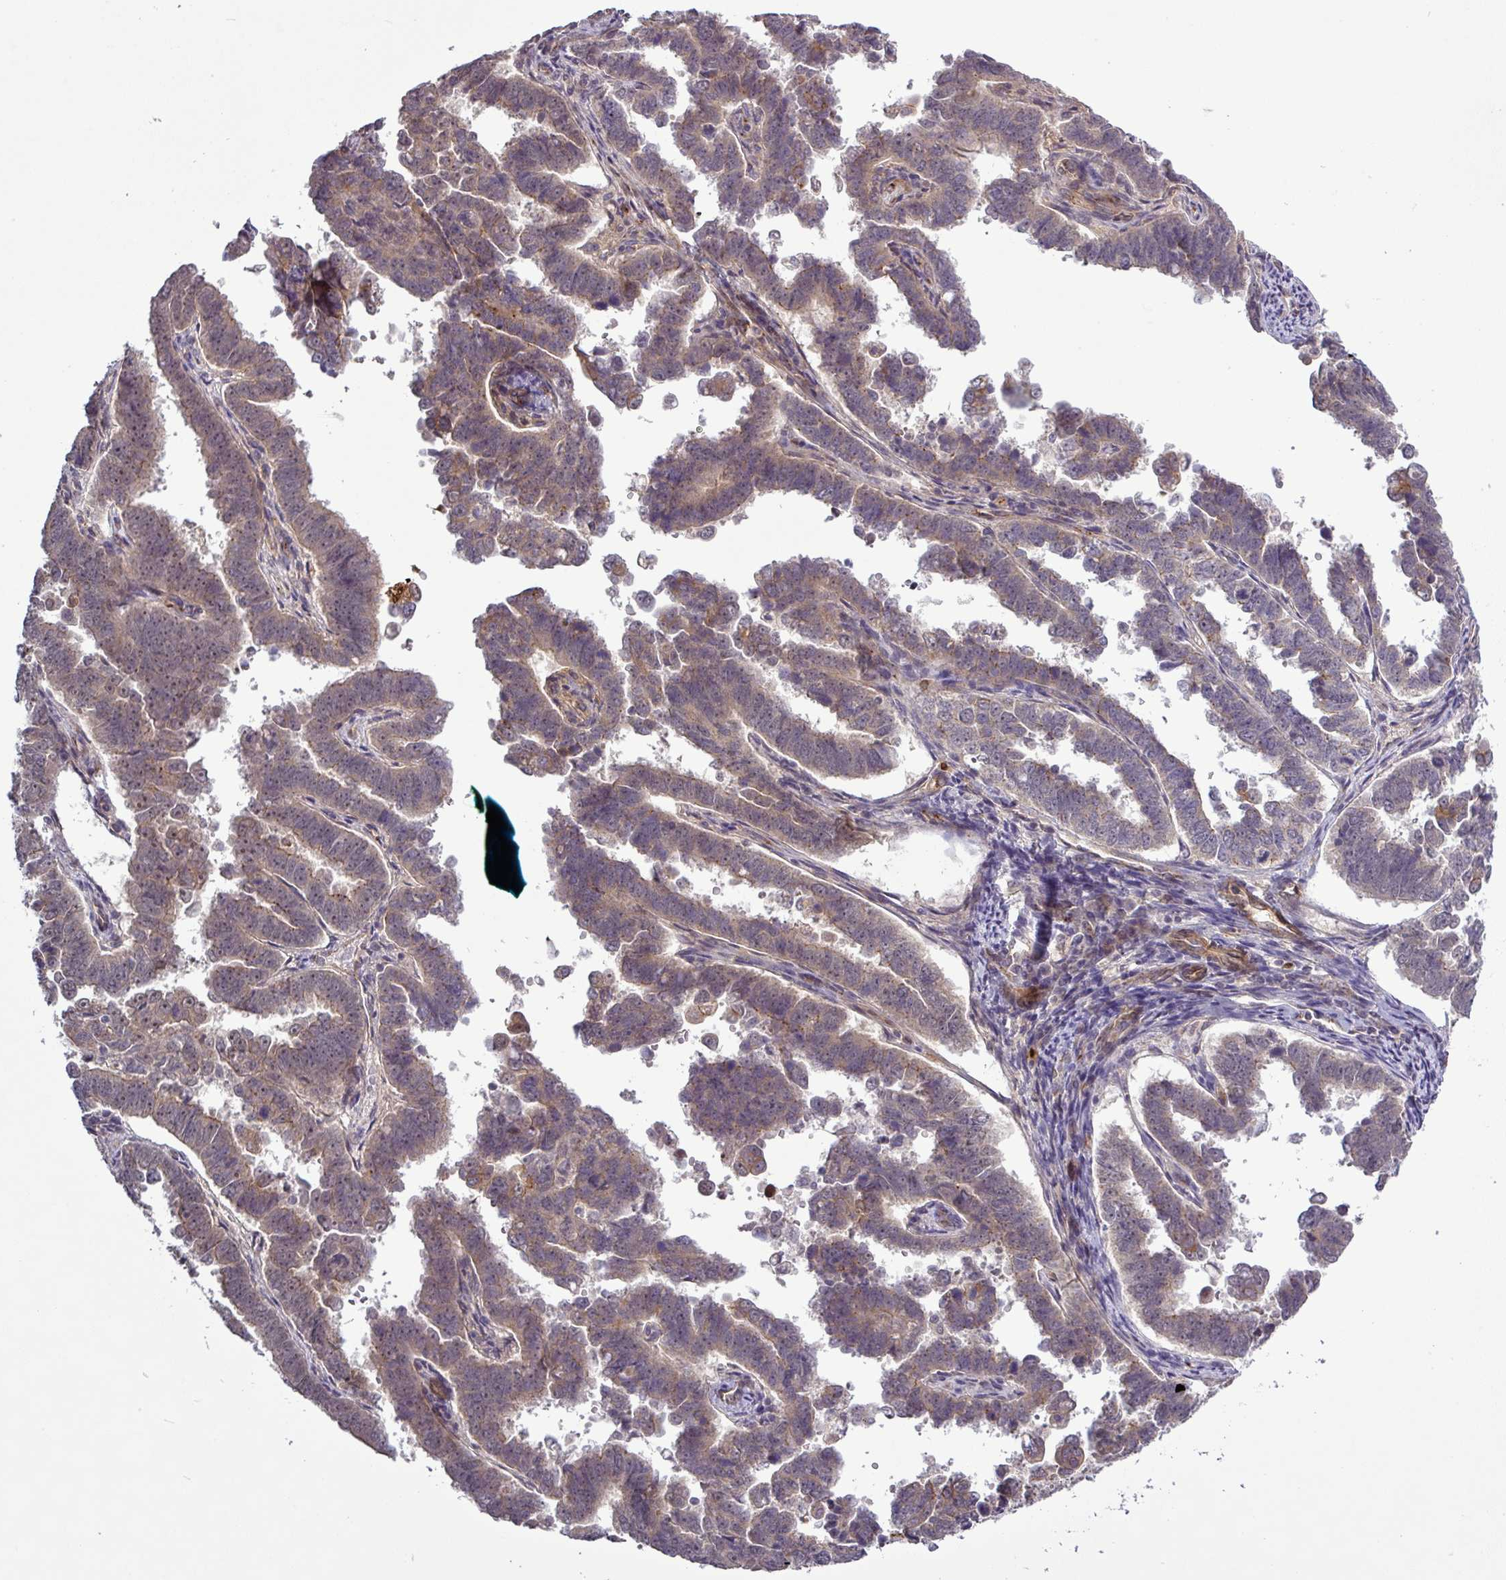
{"staining": {"intensity": "weak", "quantity": "<25%", "location": "cytoplasmic/membranous"}, "tissue": "endometrial cancer", "cell_type": "Tumor cells", "image_type": "cancer", "snomed": [{"axis": "morphology", "description": "Adenocarcinoma, NOS"}, {"axis": "topography", "description": "Endometrium"}], "caption": "A high-resolution micrograph shows immunohistochemistry staining of endometrial adenocarcinoma, which displays no significant positivity in tumor cells.", "gene": "PCDH1", "patient": {"sex": "female", "age": 75}}